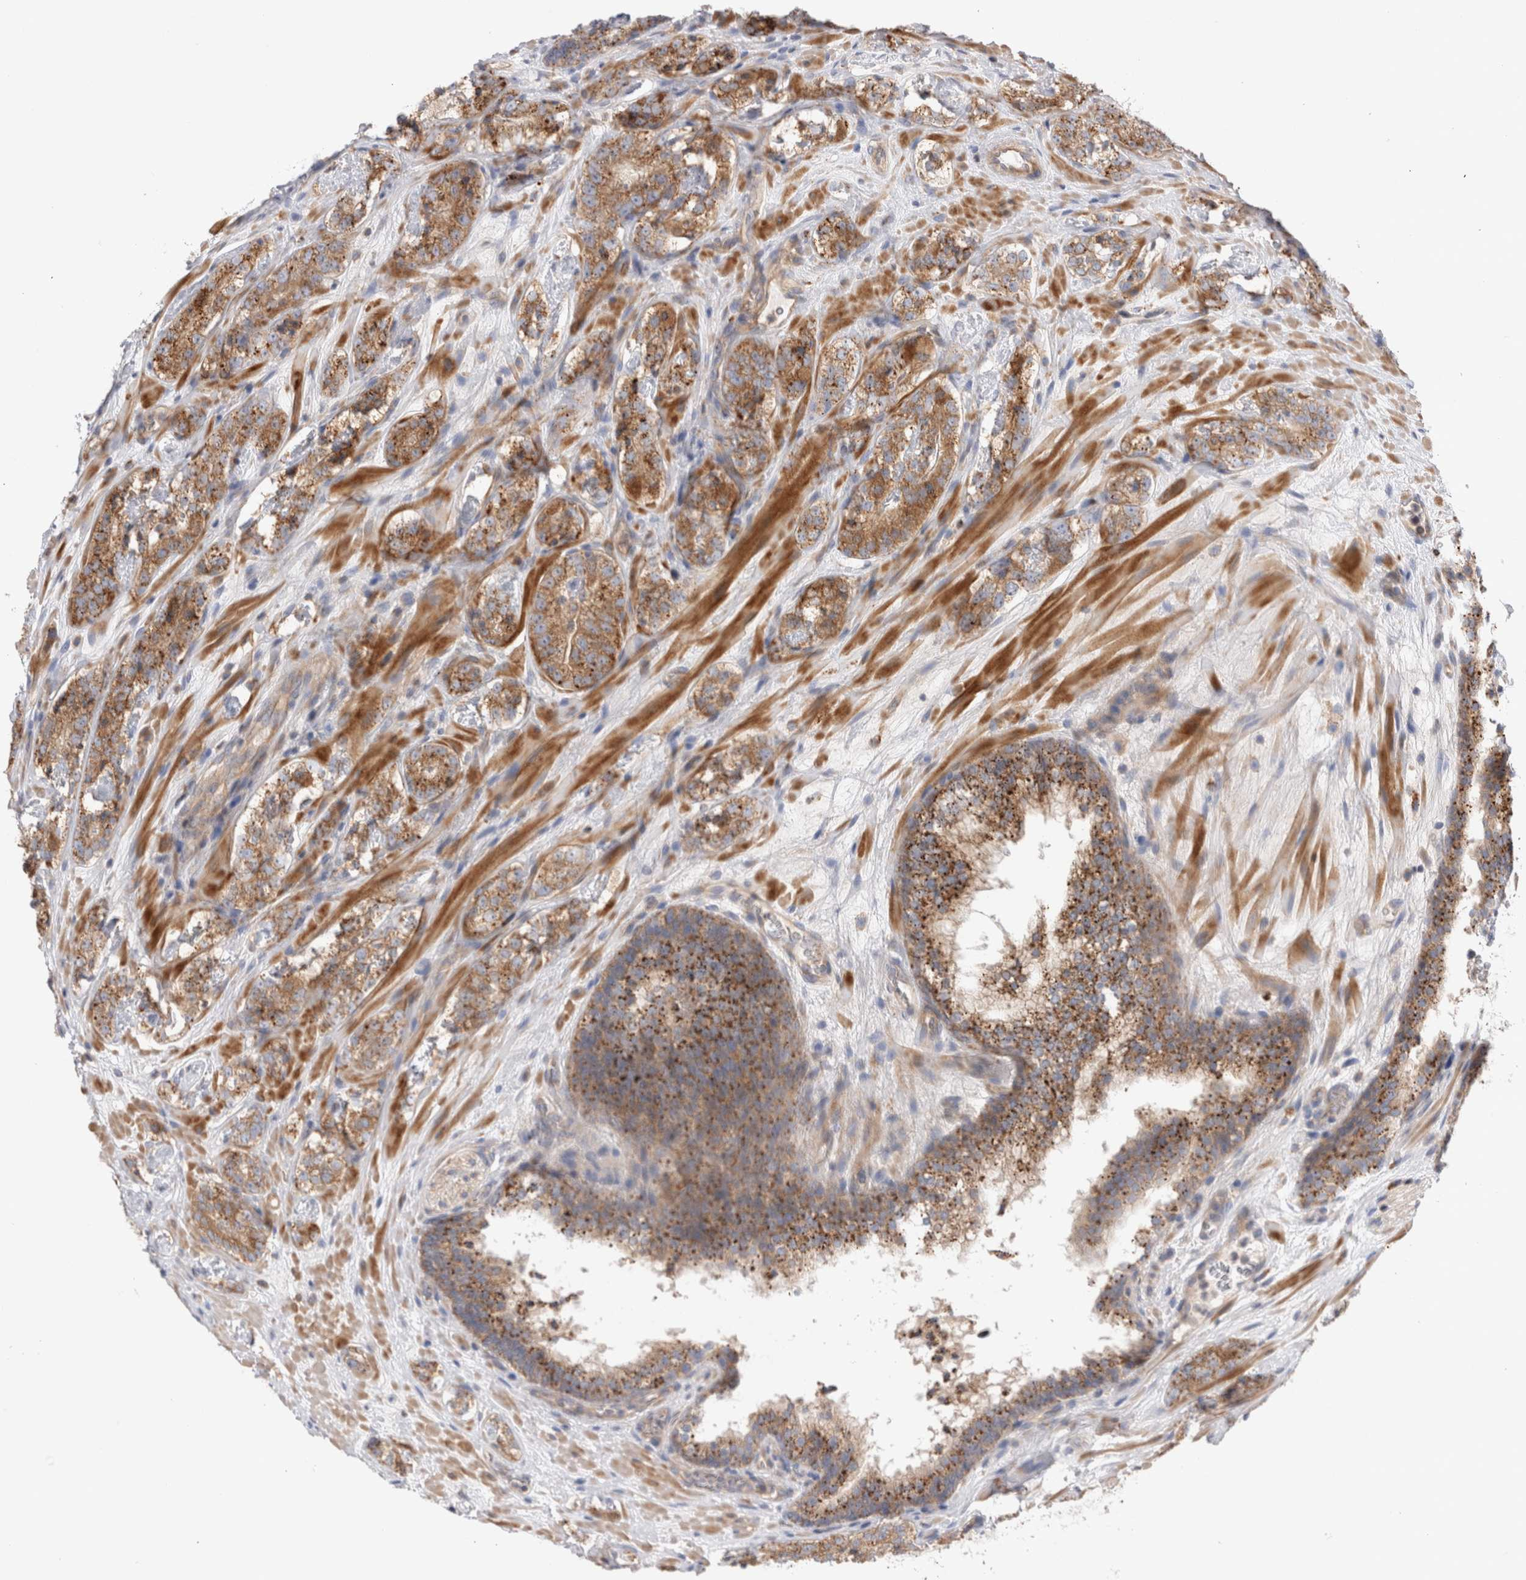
{"staining": {"intensity": "moderate", "quantity": ">75%", "location": "cytoplasmic/membranous"}, "tissue": "prostate cancer", "cell_type": "Tumor cells", "image_type": "cancer", "snomed": [{"axis": "morphology", "description": "Adenocarcinoma, High grade"}, {"axis": "topography", "description": "Prostate"}], "caption": "Human prostate cancer stained with a brown dye displays moderate cytoplasmic/membranous positive staining in about >75% of tumor cells.", "gene": "PDCD10", "patient": {"sex": "male", "age": 56}}